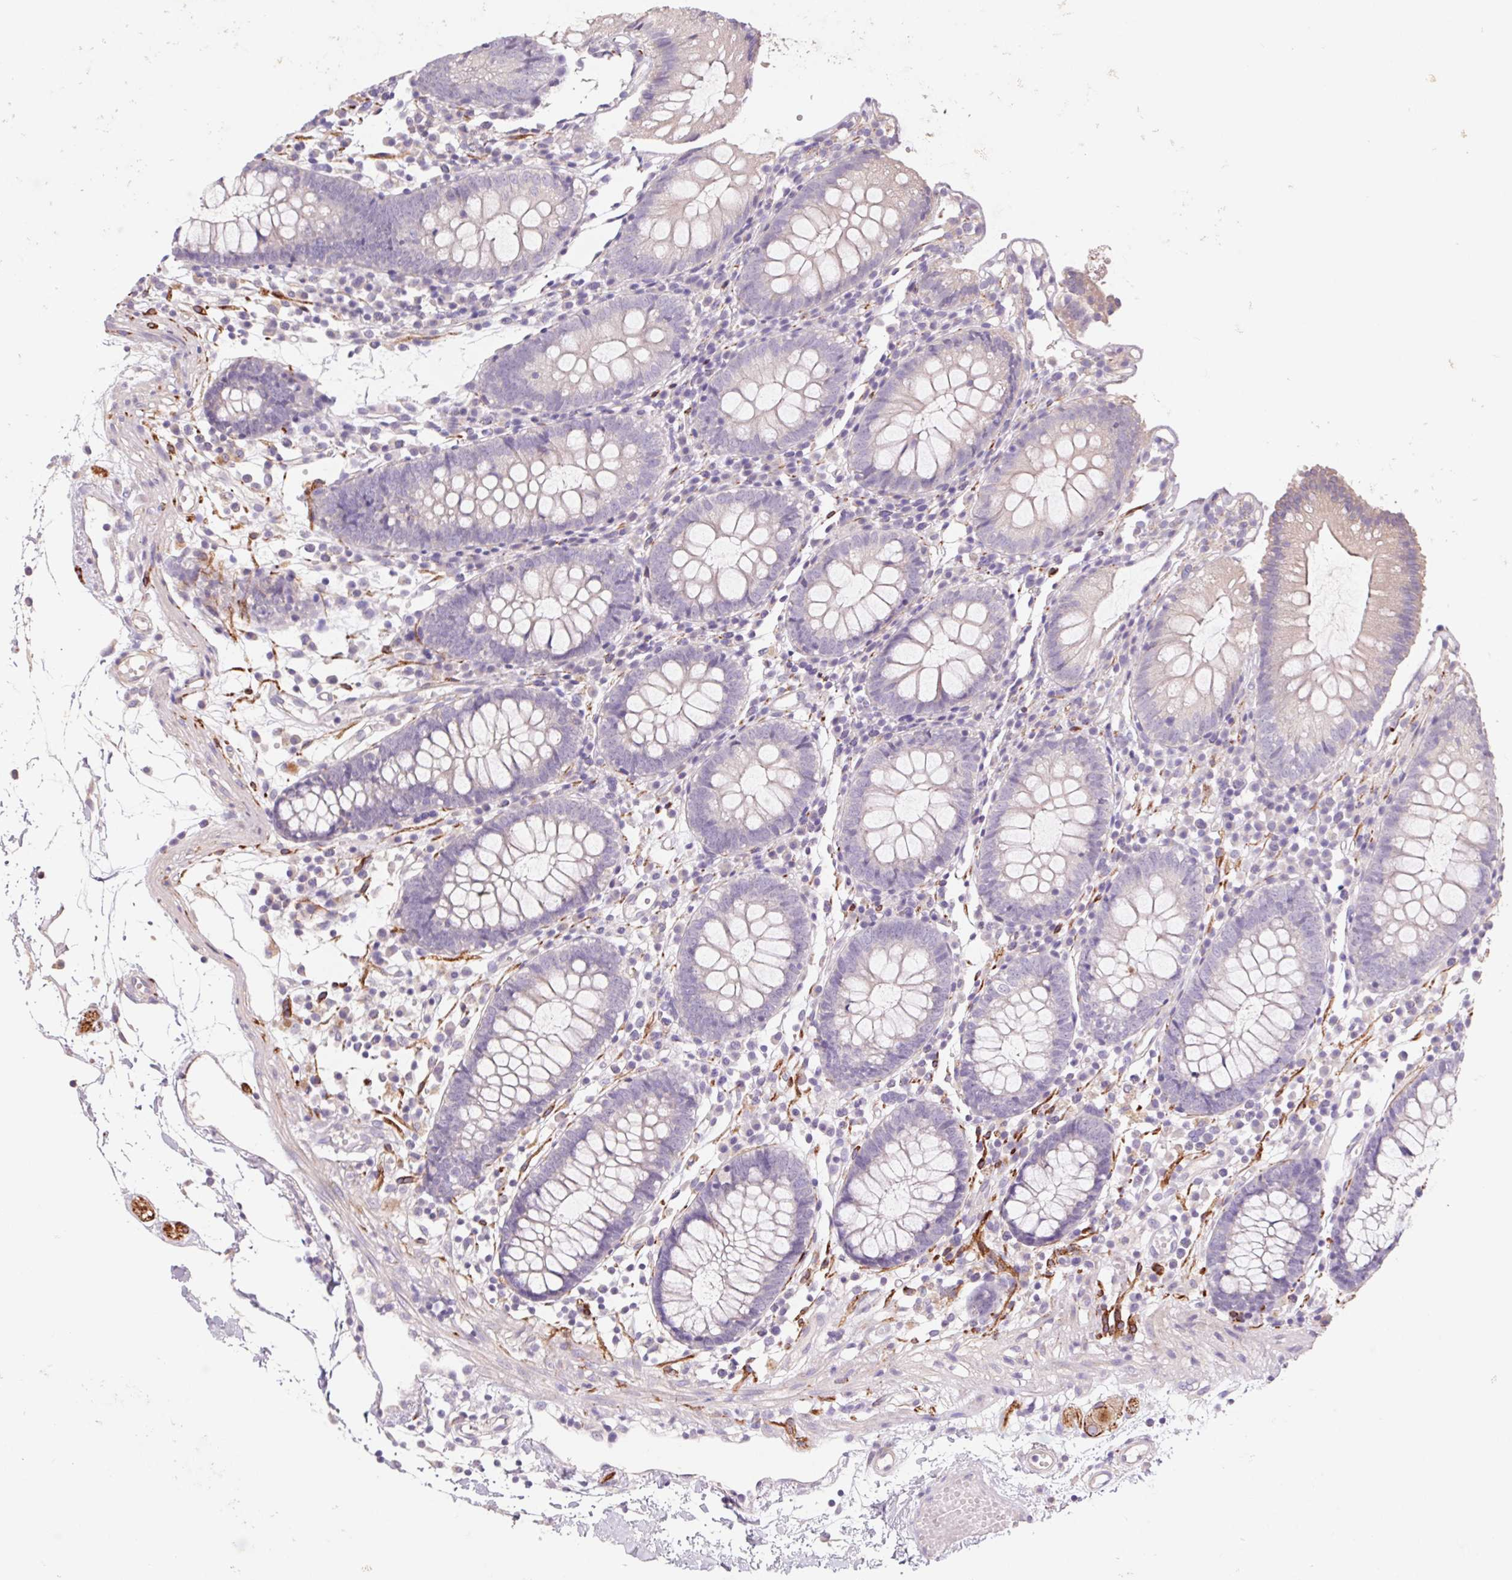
{"staining": {"intensity": "weak", "quantity": "25%-75%", "location": "cytoplasmic/membranous"}, "tissue": "colon", "cell_type": "Endothelial cells", "image_type": "normal", "snomed": [{"axis": "morphology", "description": "Normal tissue, NOS"}, {"axis": "morphology", "description": "Adenocarcinoma, NOS"}, {"axis": "topography", "description": "Colon"}], "caption": "Protein expression analysis of benign colon shows weak cytoplasmic/membranous staining in approximately 25%-75% of endothelial cells. (IHC, brightfield microscopy, high magnification).", "gene": "GRM2", "patient": {"sex": "male", "age": 83}}